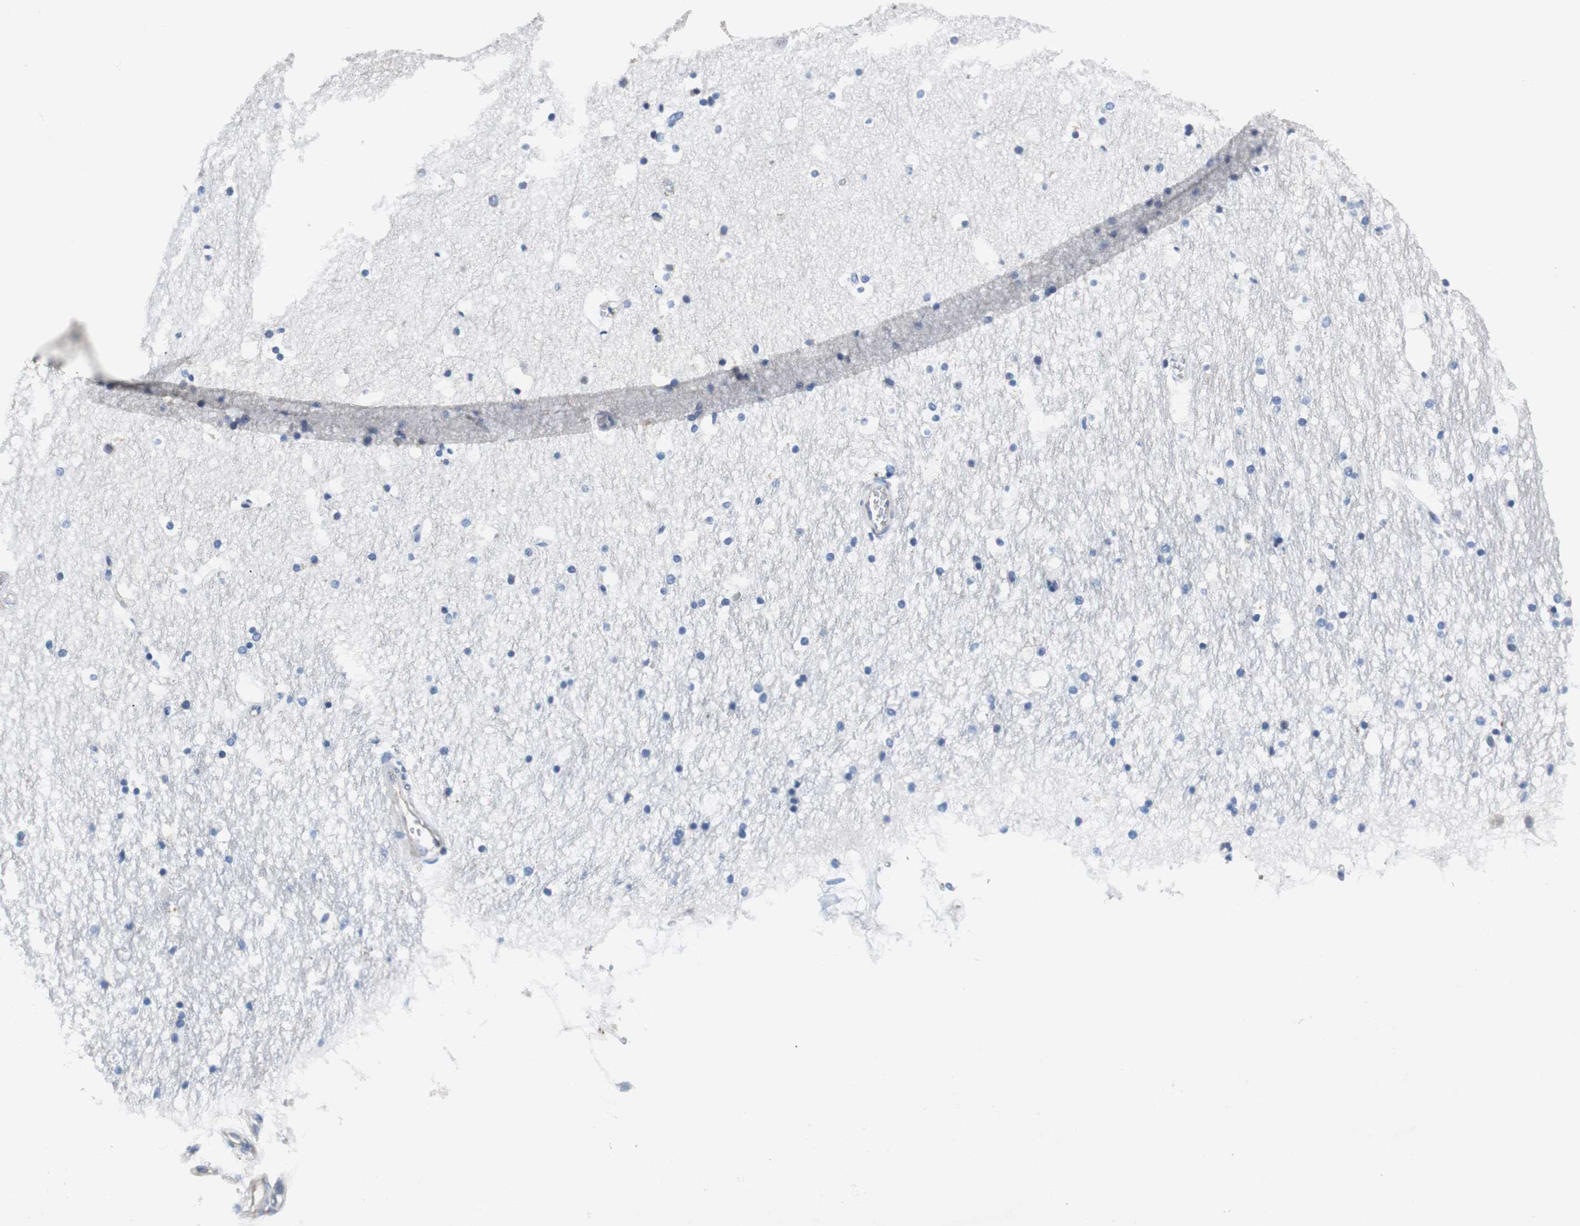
{"staining": {"intensity": "negative", "quantity": "none", "location": "none"}, "tissue": "hippocampus", "cell_type": "Glial cells", "image_type": "normal", "snomed": [{"axis": "morphology", "description": "Normal tissue, NOS"}, {"axis": "topography", "description": "Hippocampus"}], "caption": "Immunohistochemistry (IHC) photomicrograph of benign hippocampus: hippocampus stained with DAB shows no significant protein expression in glial cells. (Stains: DAB (3,3'-diaminobenzidine) immunohistochemistry with hematoxylin counter stain, Microscopy: brightfield microscopy at high magnification).", "gene": "PCK1", "patient": {"sex": "male", "age": 45}}